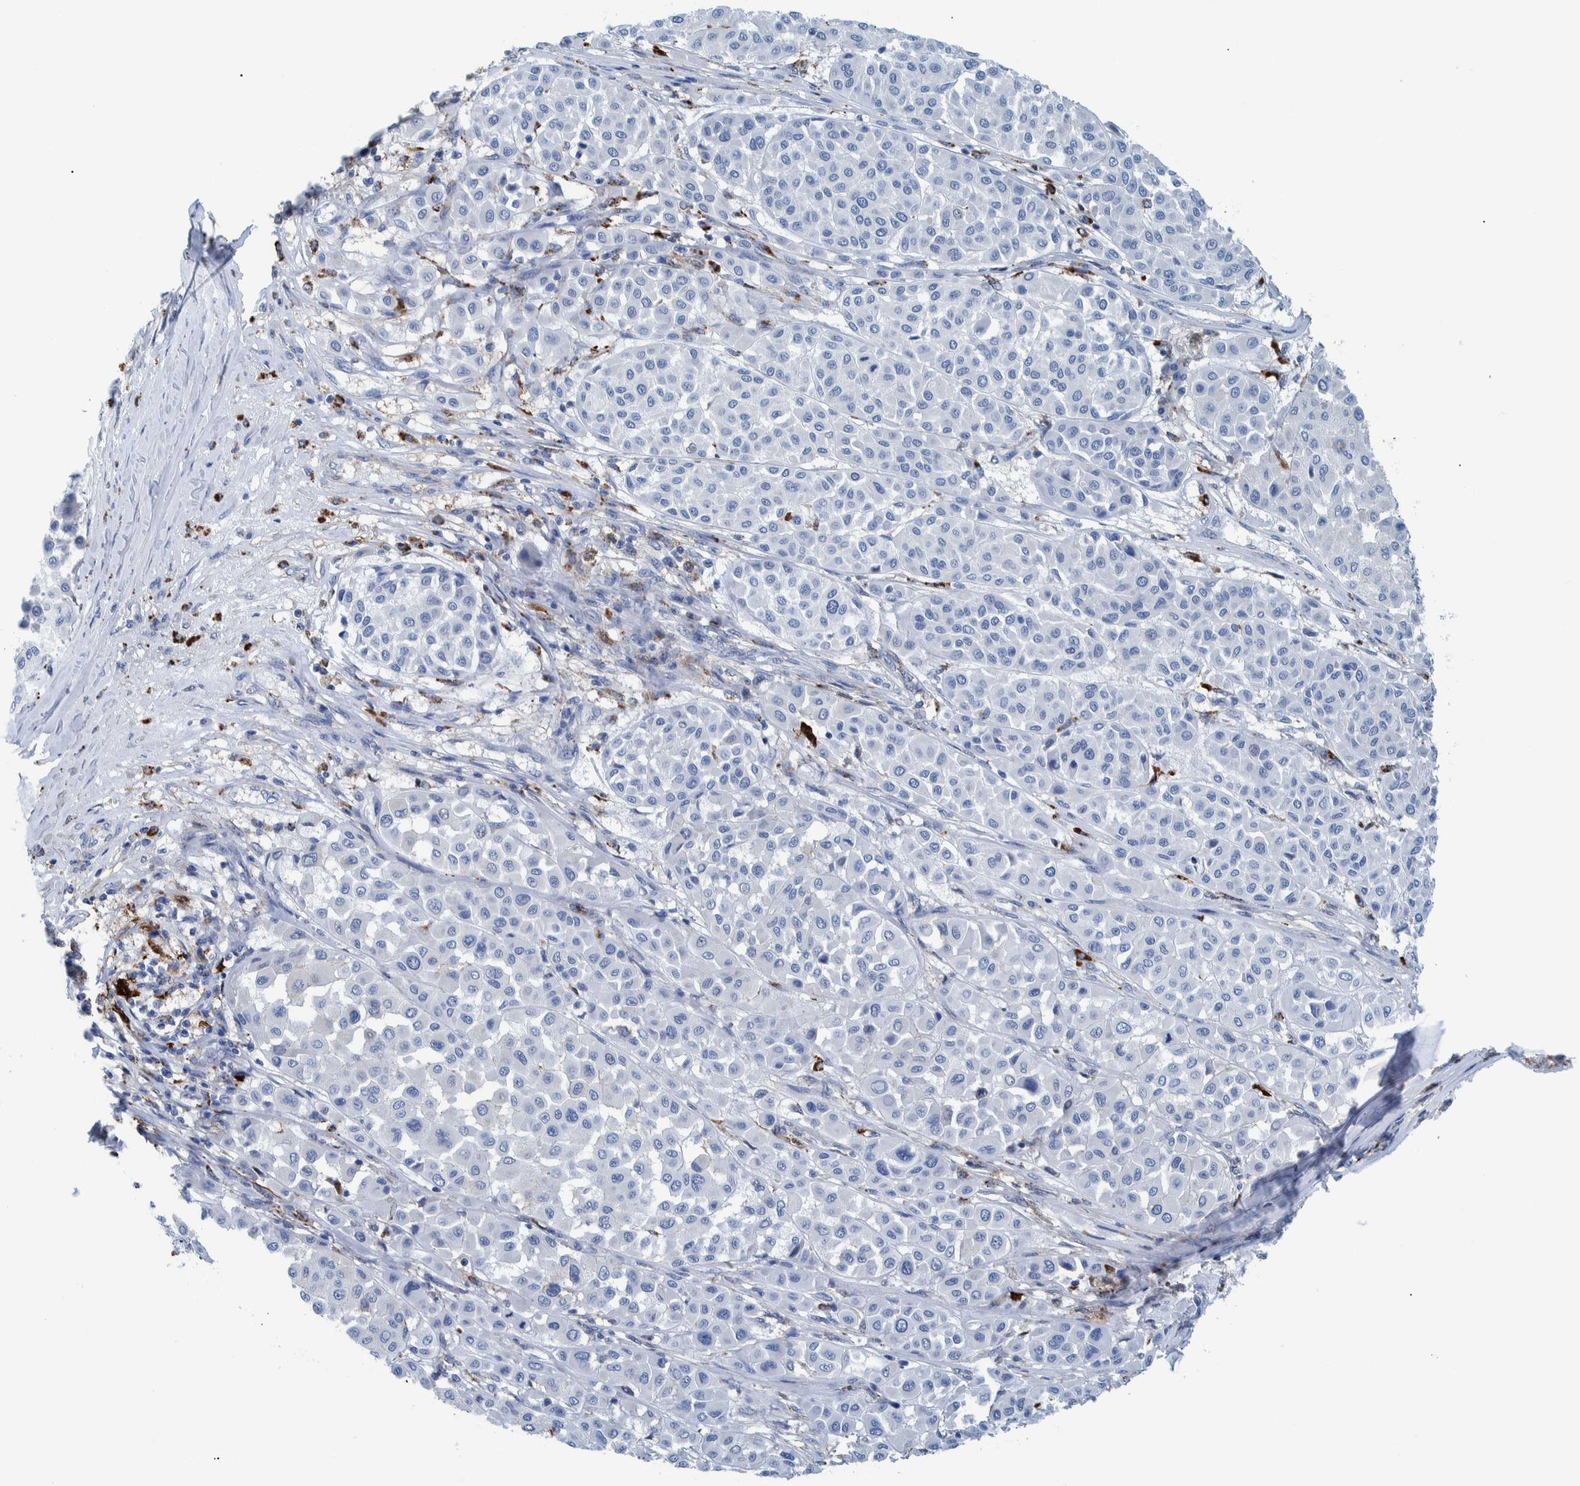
{"staining": {"intensity": "negative", "quantity": "none", "location": "none"}, "tissue": "melanoma", "cell_type": "Tumor cells", "image_type": "cancer", "snomed": [{"axis": "morphology", "description": "Malignant melanoma, Metastatic site"}, {"axis": "topography", "description": "Soft tissue"}], "caption": "This is an immunohistochemistry (IHC) histopathology image of human melanoma. There is no positivity in tumor cells.", "gene": "IDO1", "patient": {"sex": "male", "age": 41}}